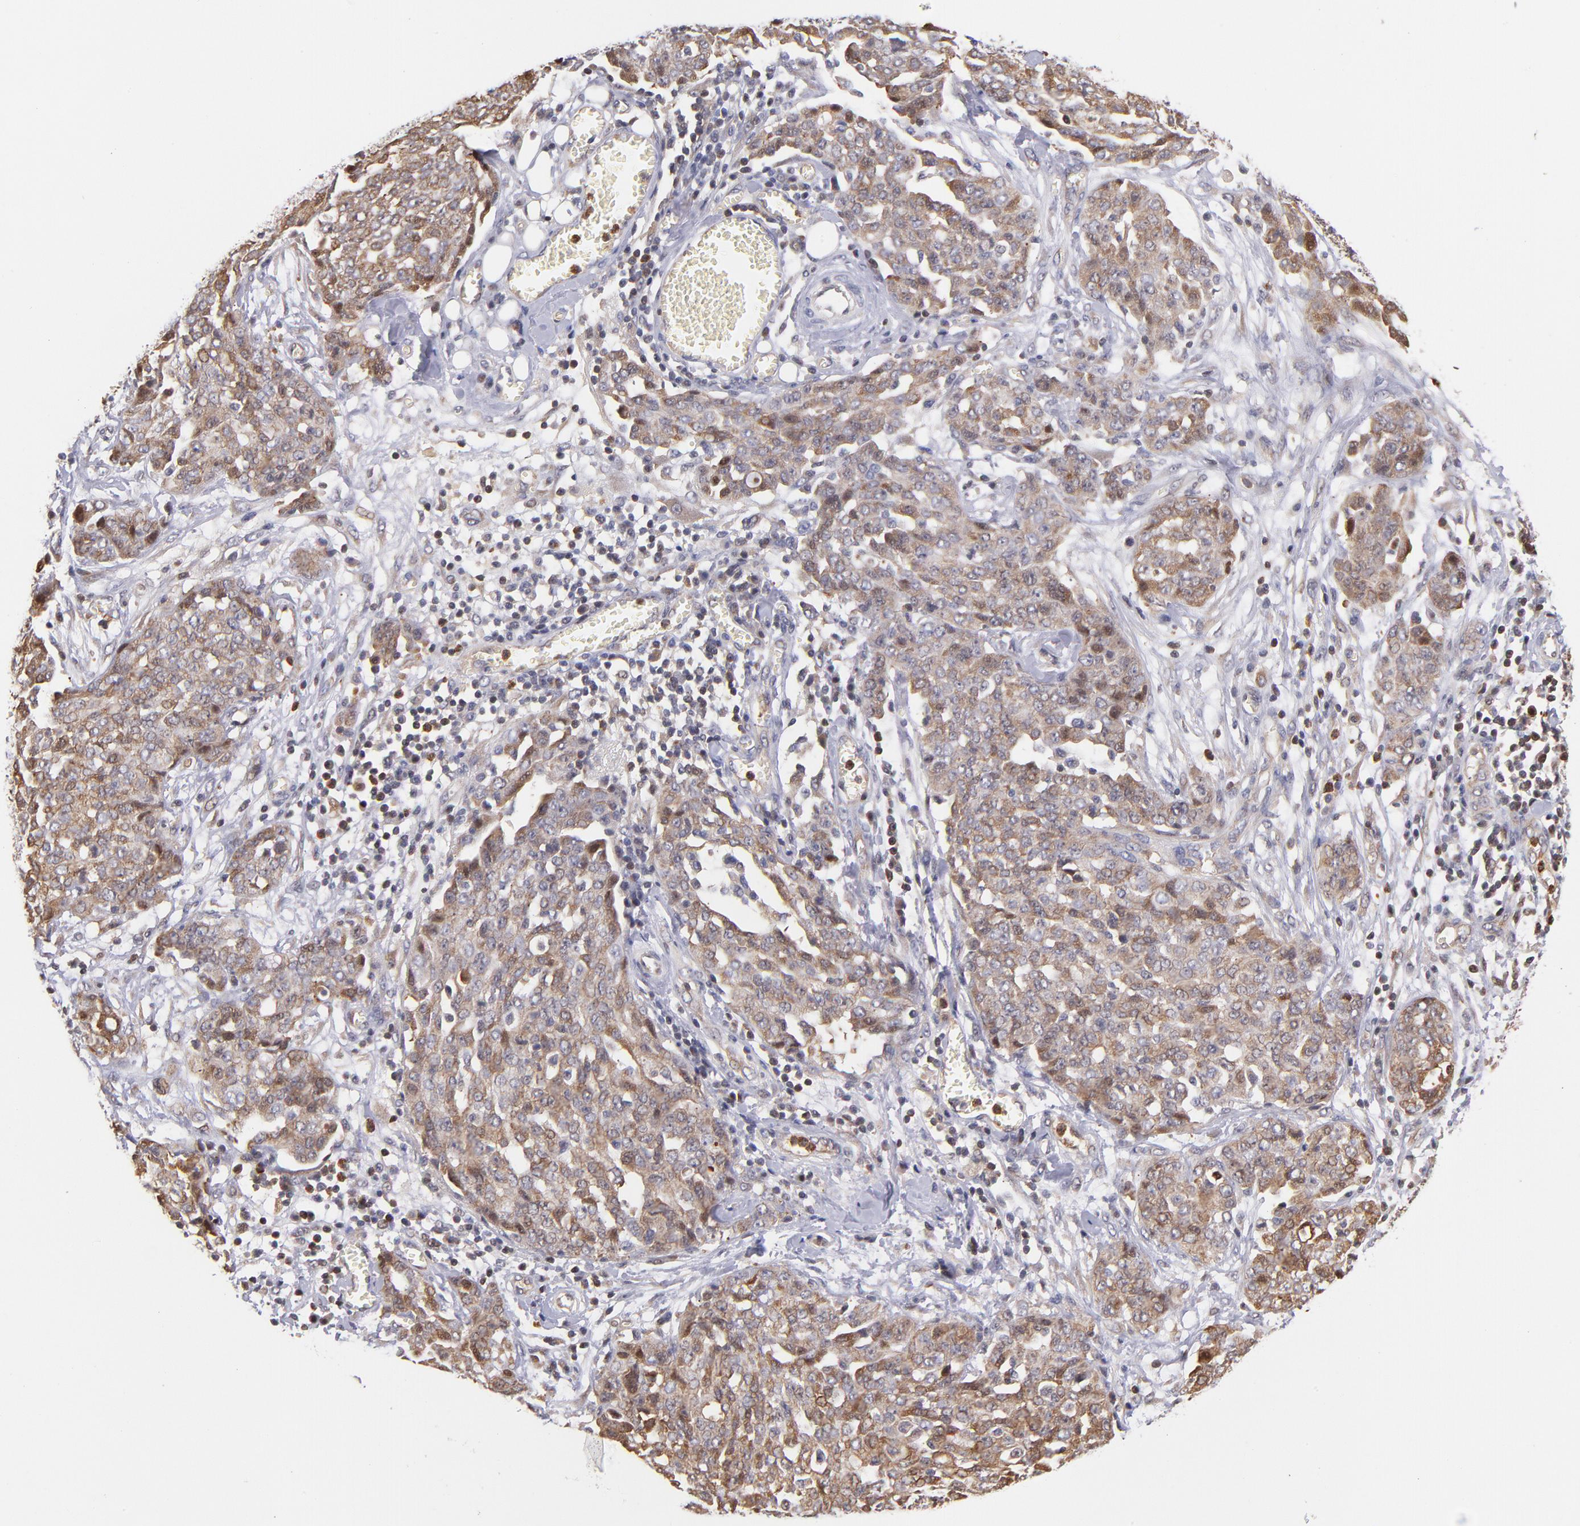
{"staining": {"intensity": "weak", "quantity": ">75%", "location": "cytoplasmic/membranous,nuclear"}, "tissue": "ovarian cancer", "cell_type": "Tumor cells", "image_type": "cancer", "snomed": [{"axis": "morphology", "description": "Cystadenocarcinoma, serous, NOS"}, {"axis": "topography", "description": "Soft tissue"}, {"axis": "topography", "description": "Ovary"}], "caption": "Serous cystadenocarcinoma (ovarian) stained with a protein marker reveals weak staining in tumor cells.", "gene": "YWHAB", "patient": {"sex": "female", "age": 57}}